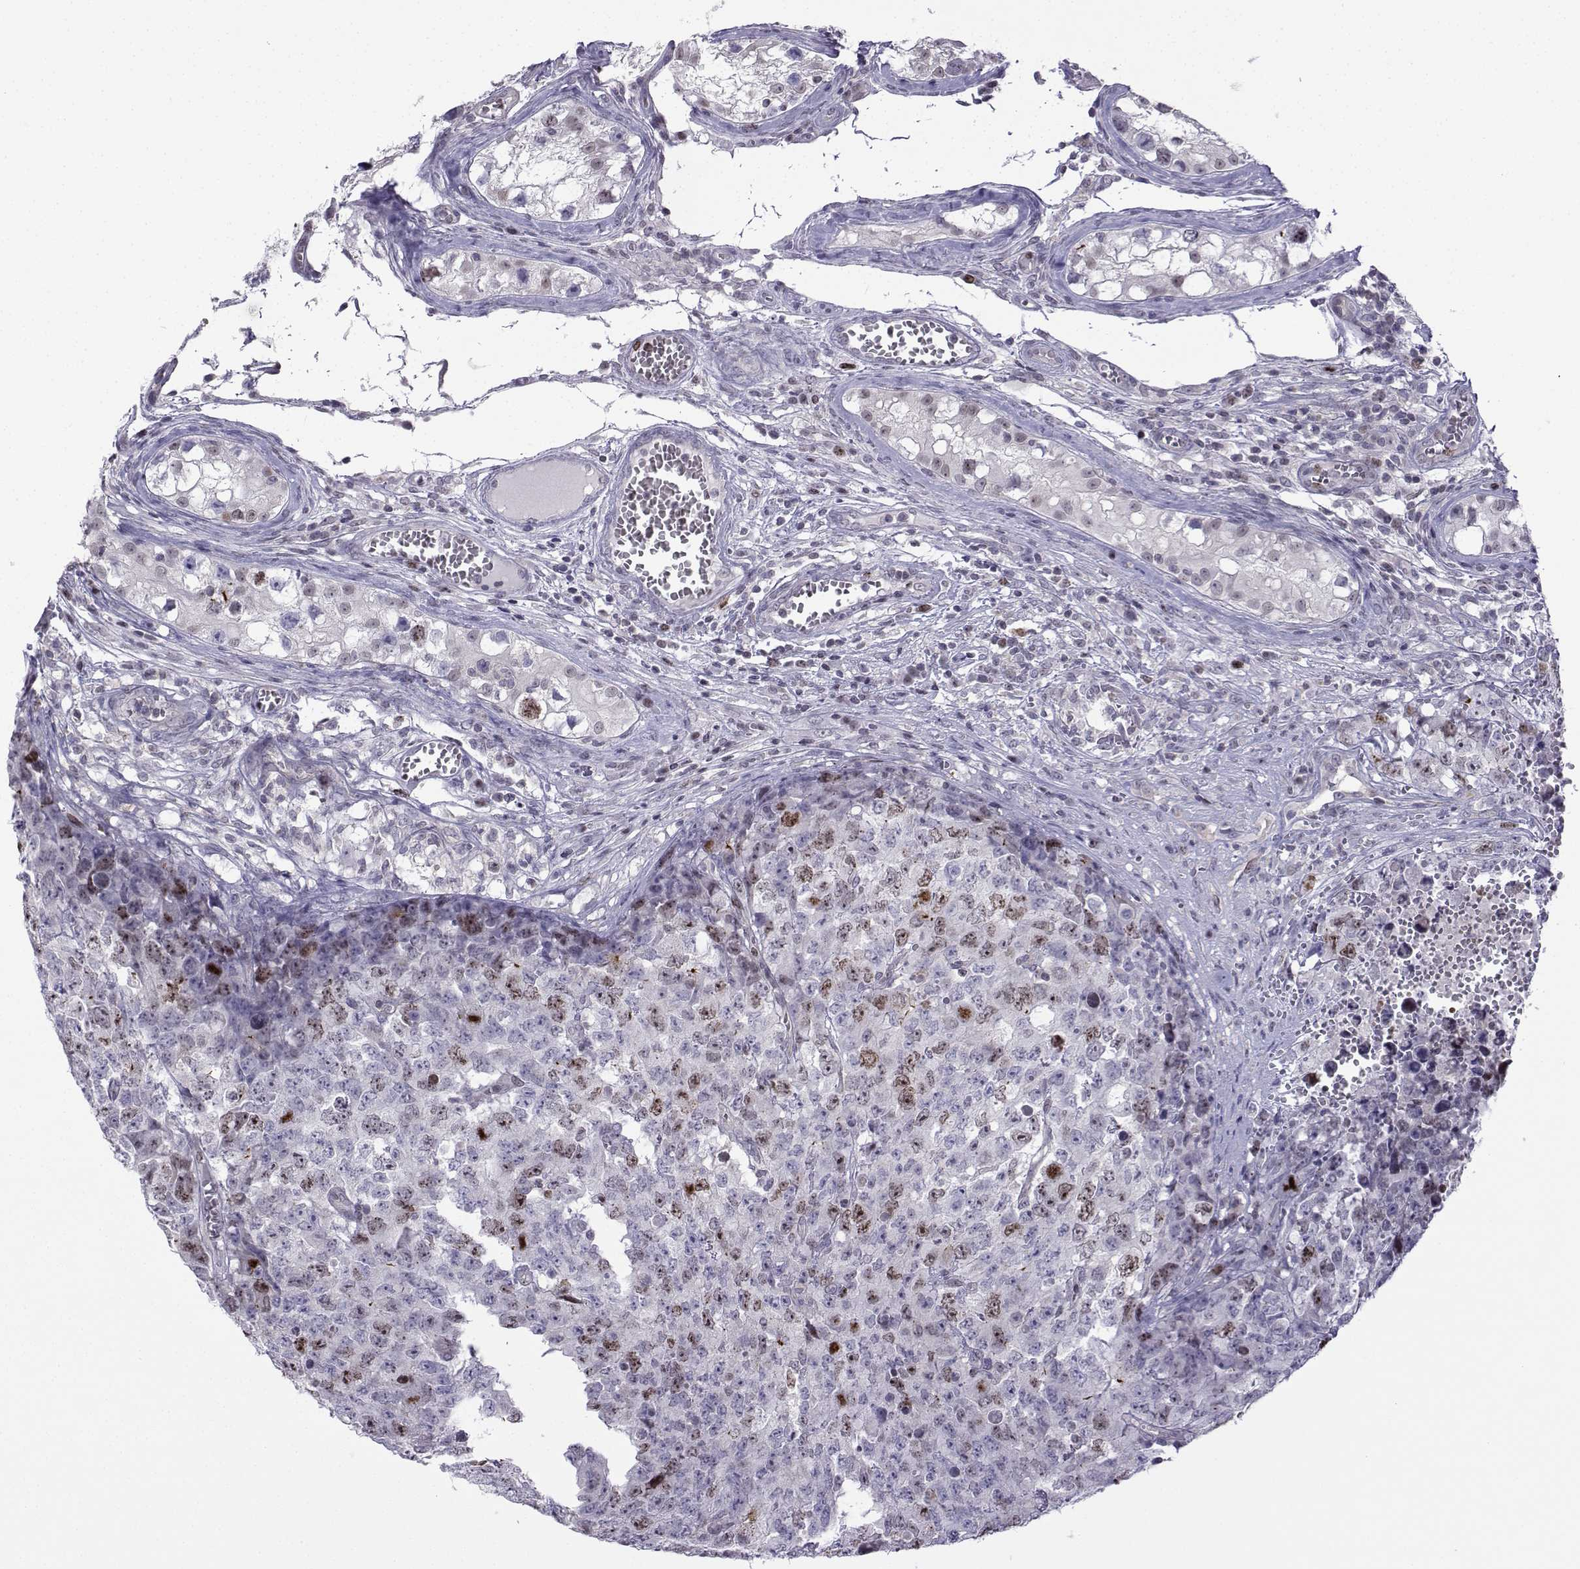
{"staining": {"intensity": "moderate", "quantity": "<25%", "location": "nuclear"}, "tissue": "testis cancer", "cell_type": "Tumor cells", "image_type": "cancer", "snomed": [{"axis": "morphology", "description": "Carcinoma, Embryonal, NOS"}, {"axis": "topography", "description": "Testis"}], "caption": "Tumor cells exhibit moderate nuclear positivity in about <25% of cells in testis cancer (embryonal carcinoma). (Stains: DAB in brown, nuclei in blue, Microscopy: brightfield microscopy at high magnification).", "gene": "INCENP", "patient": {"sex": "male", "age": 23}}